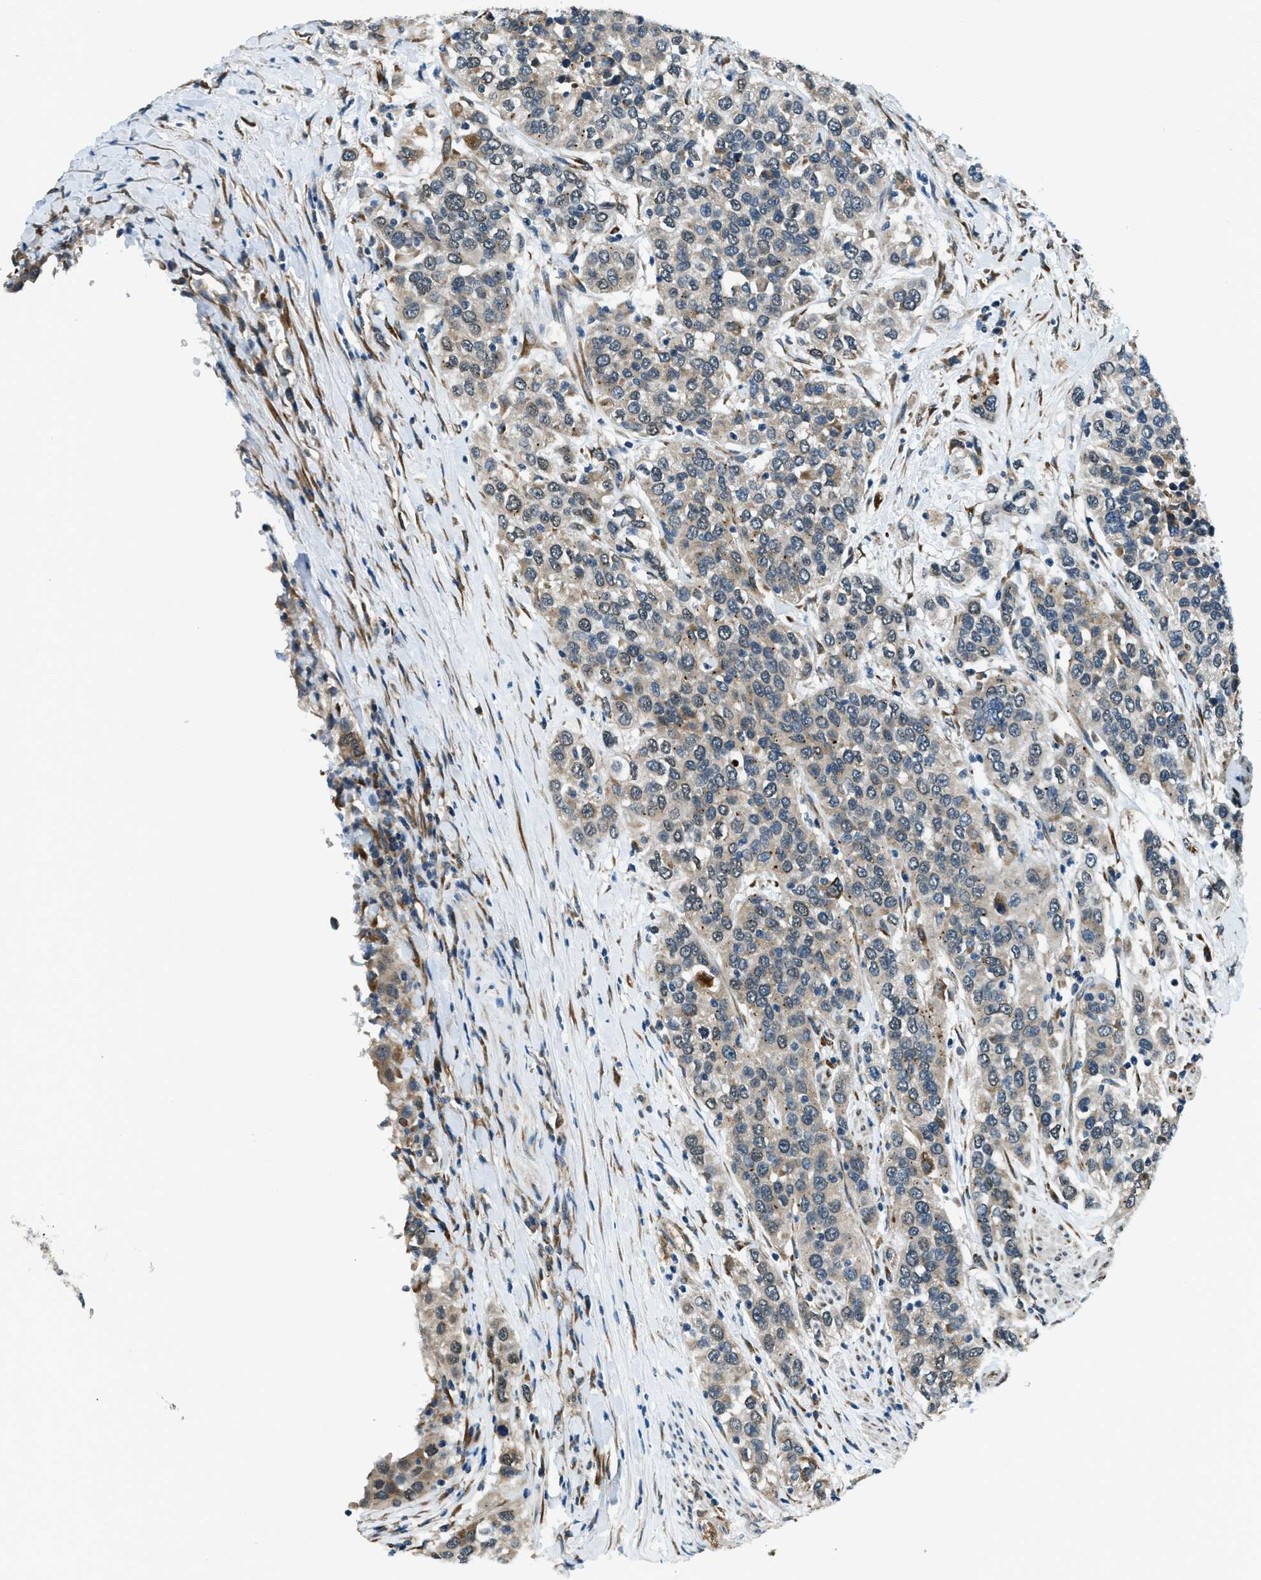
{"staining": {"intensity": "weak", "quantity": "<25%", "location": "cytoplasmic/membranous"}, "tissue": "urothelial cancer", "cell_type": "Tumor cells", "image_type": "cancer", "snomed": [{"axis": "morphology", "description": "Urothelial carcinoma, High grade"}, {"axis": "topography", "description": "Urinary bladder"}], "caption": "The histopathology image reveals no staining of tumor cells in urothelial cancer.", "gene": "GINM1", "patient": {"sex": "female", "age": 80}}